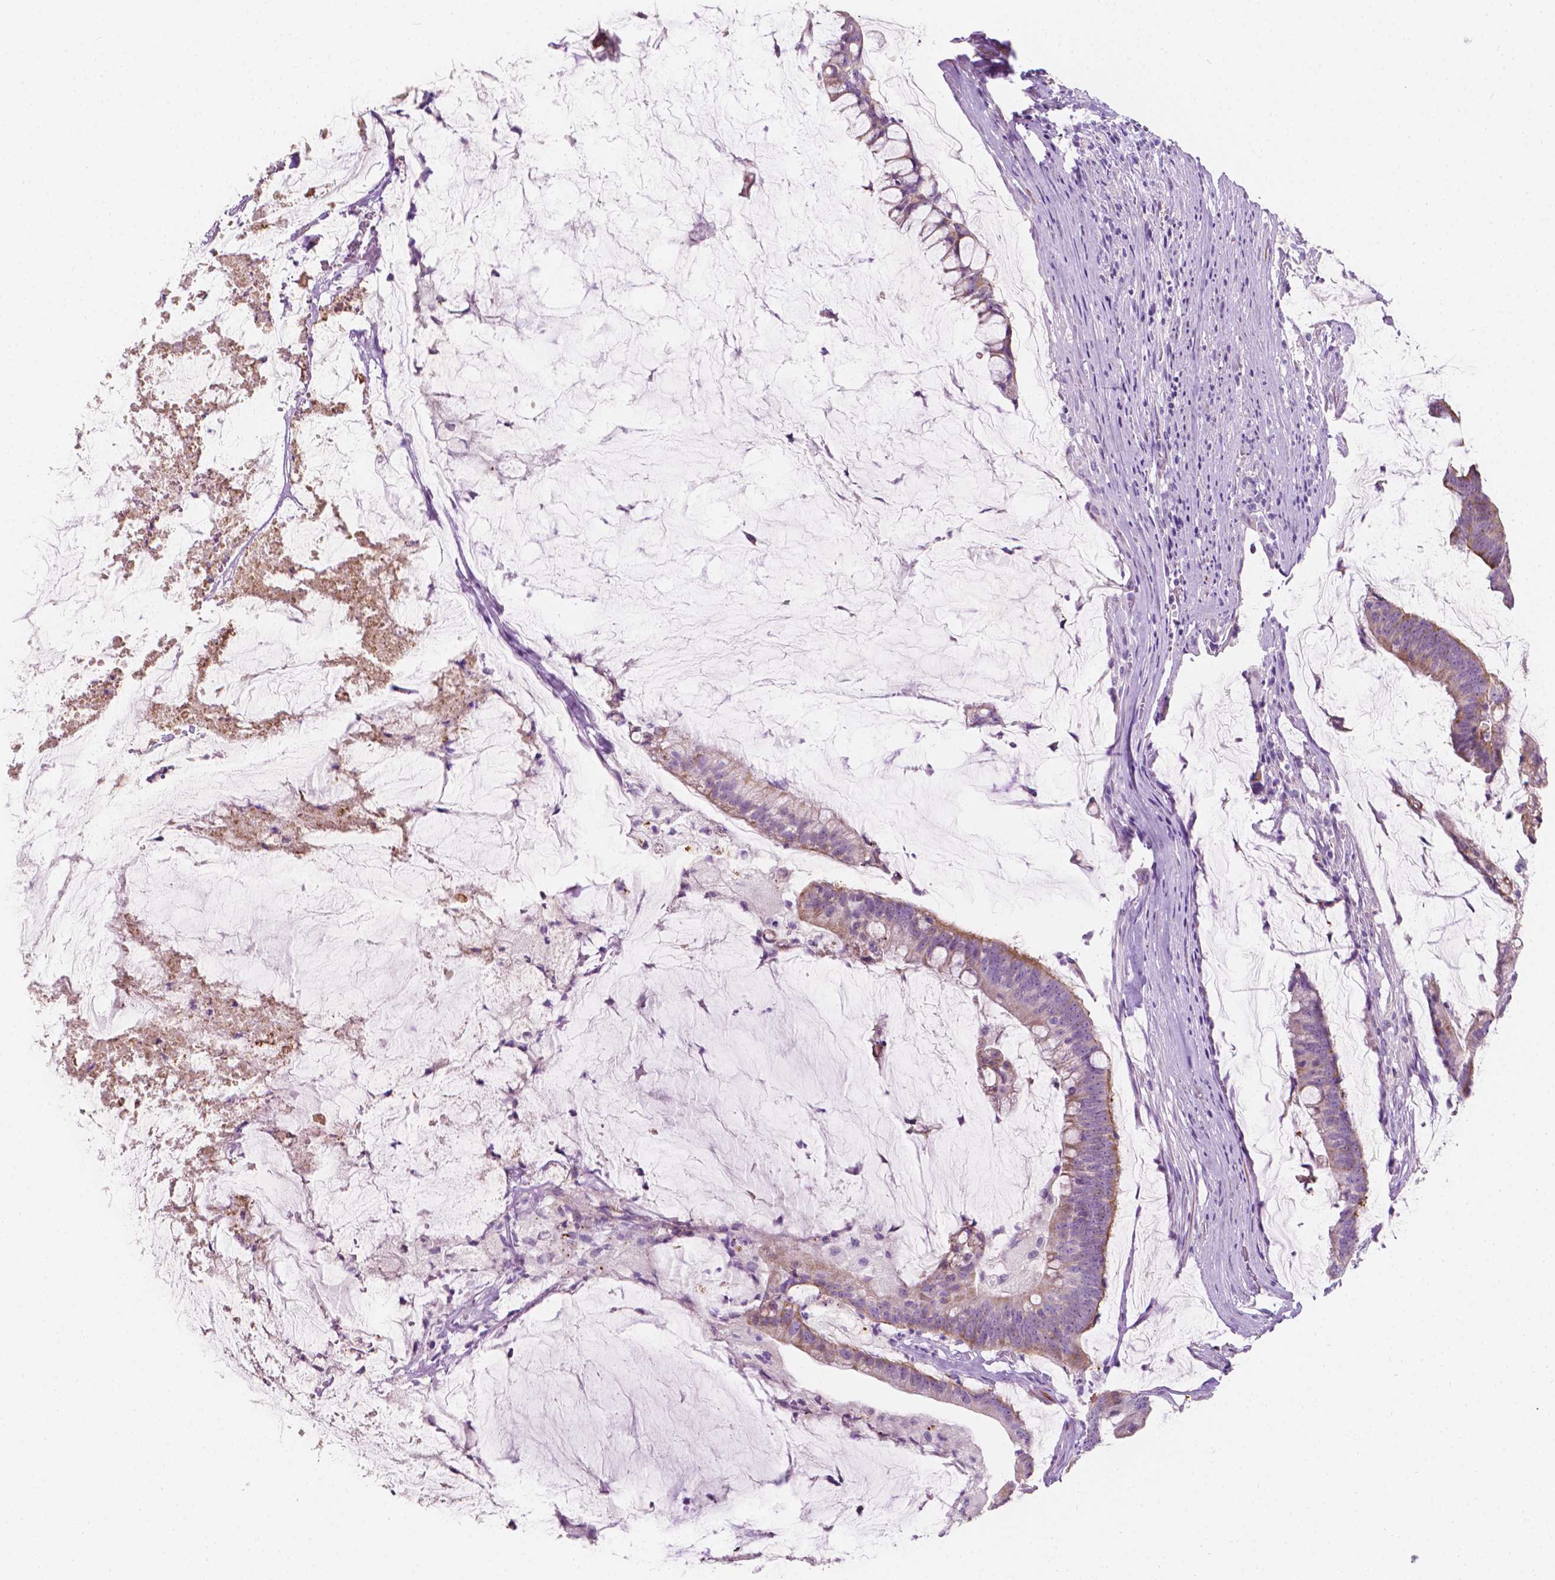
{"staining": {"intensity": "weak", "quantity": "<25%", "location": "cytoplasmic/membranous"}, "tissue": "colorectal cancer", "cell_type": "Tumor cells", "image_type": "cancer", "snomed": [{"axis": "morphology", "description": "Adenocarcinoma, NOS"}, {"axis": "topography", "description": "Colon"}], "caption": "Human colorectal adenocarcinoma stained for a protein using IHC demonstrates no staining in tumor cells.", "gene": "NOS1AP", "patient": {"sex": "male", "age": 62}}